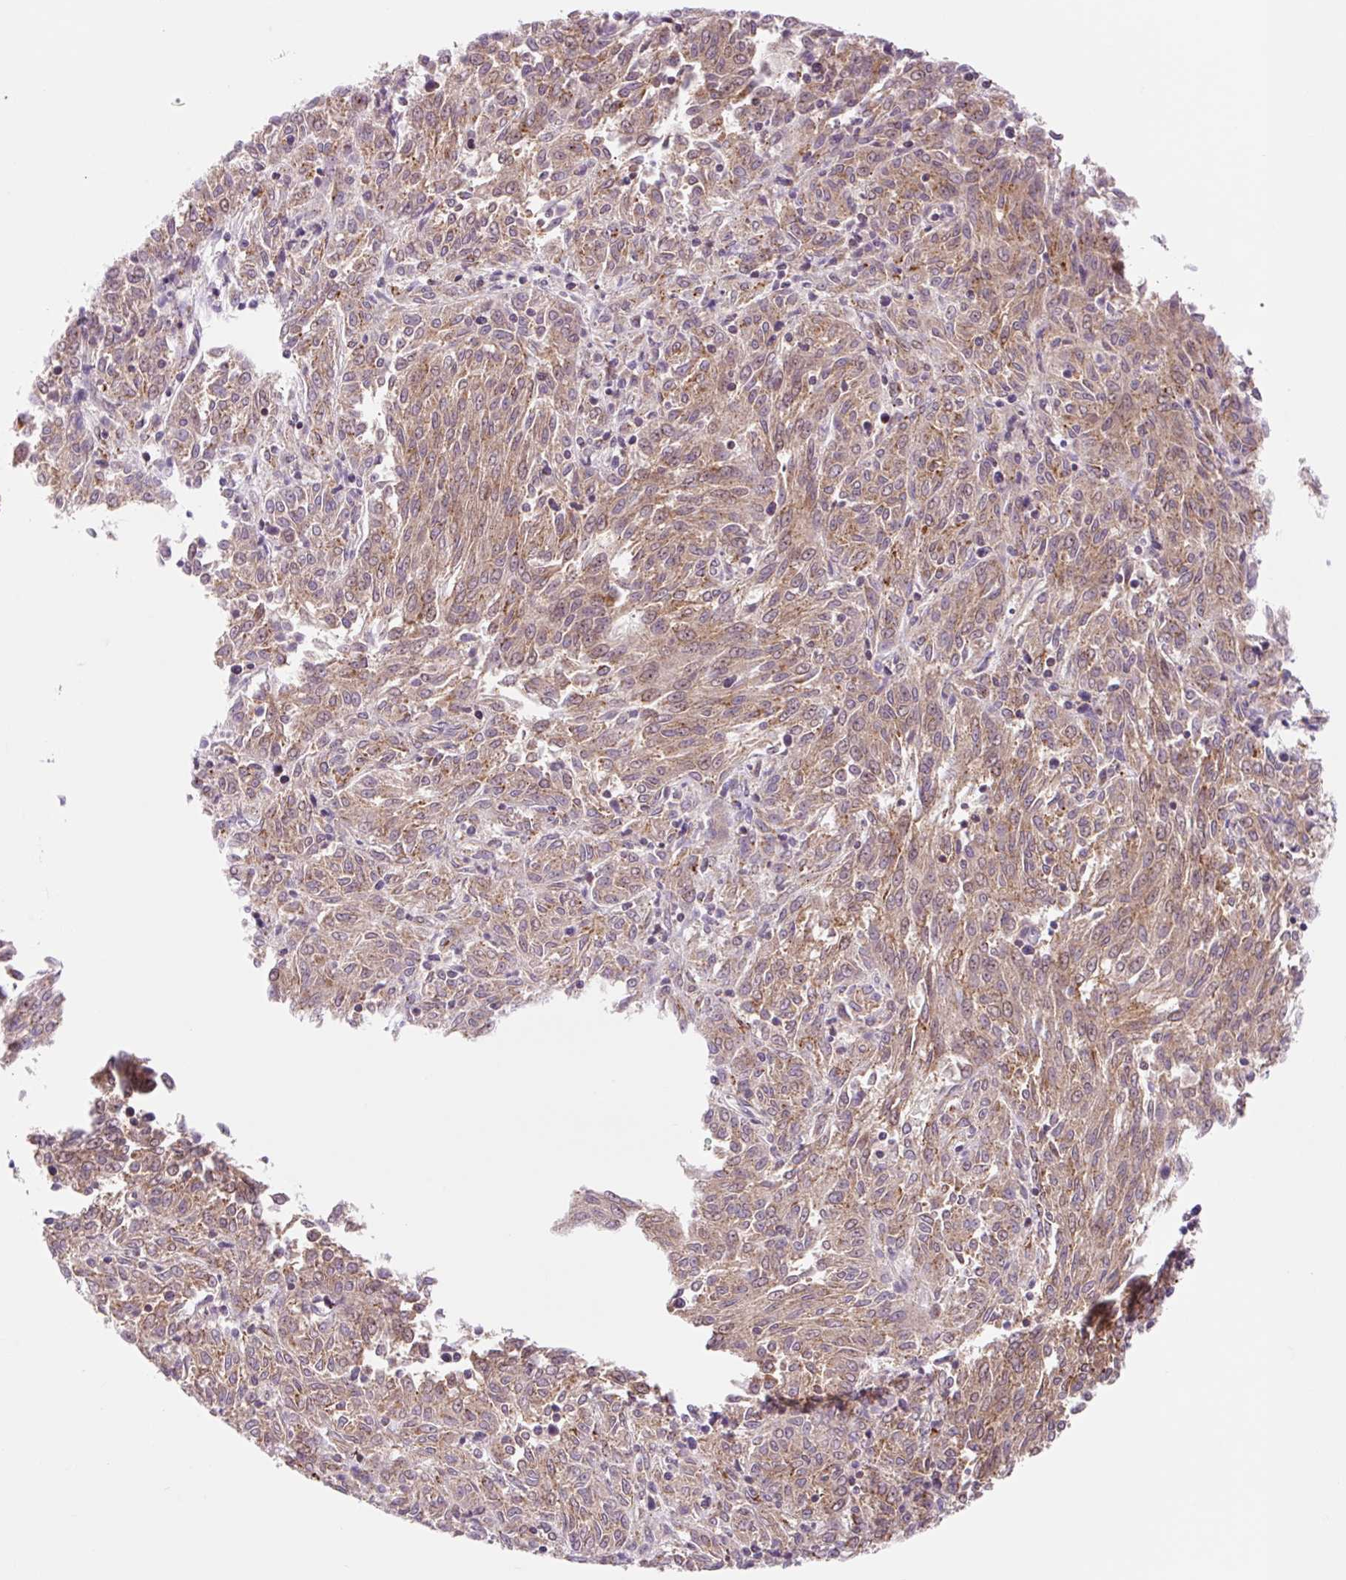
{"staining": {"intensity": "moderate", "quantity": ">75%", "location": "cytoplasmic/membranous"}, "tissue": "melanoma", "cell_type": "Tumor cells", "image_type": "cancer", "snomed": [{"axis": "morphology", "description": "Malignant melanoma, NOS"}, {"axis": "topography", "description": "Skin"}], "caption": "Immunohistochemical staining of melanoma displays moderate cytoplasmic/membranous protein staining in about >75% of tumor cells.", "gene": "VPS4A", "patient": {"sex": "female", "age": 72}}